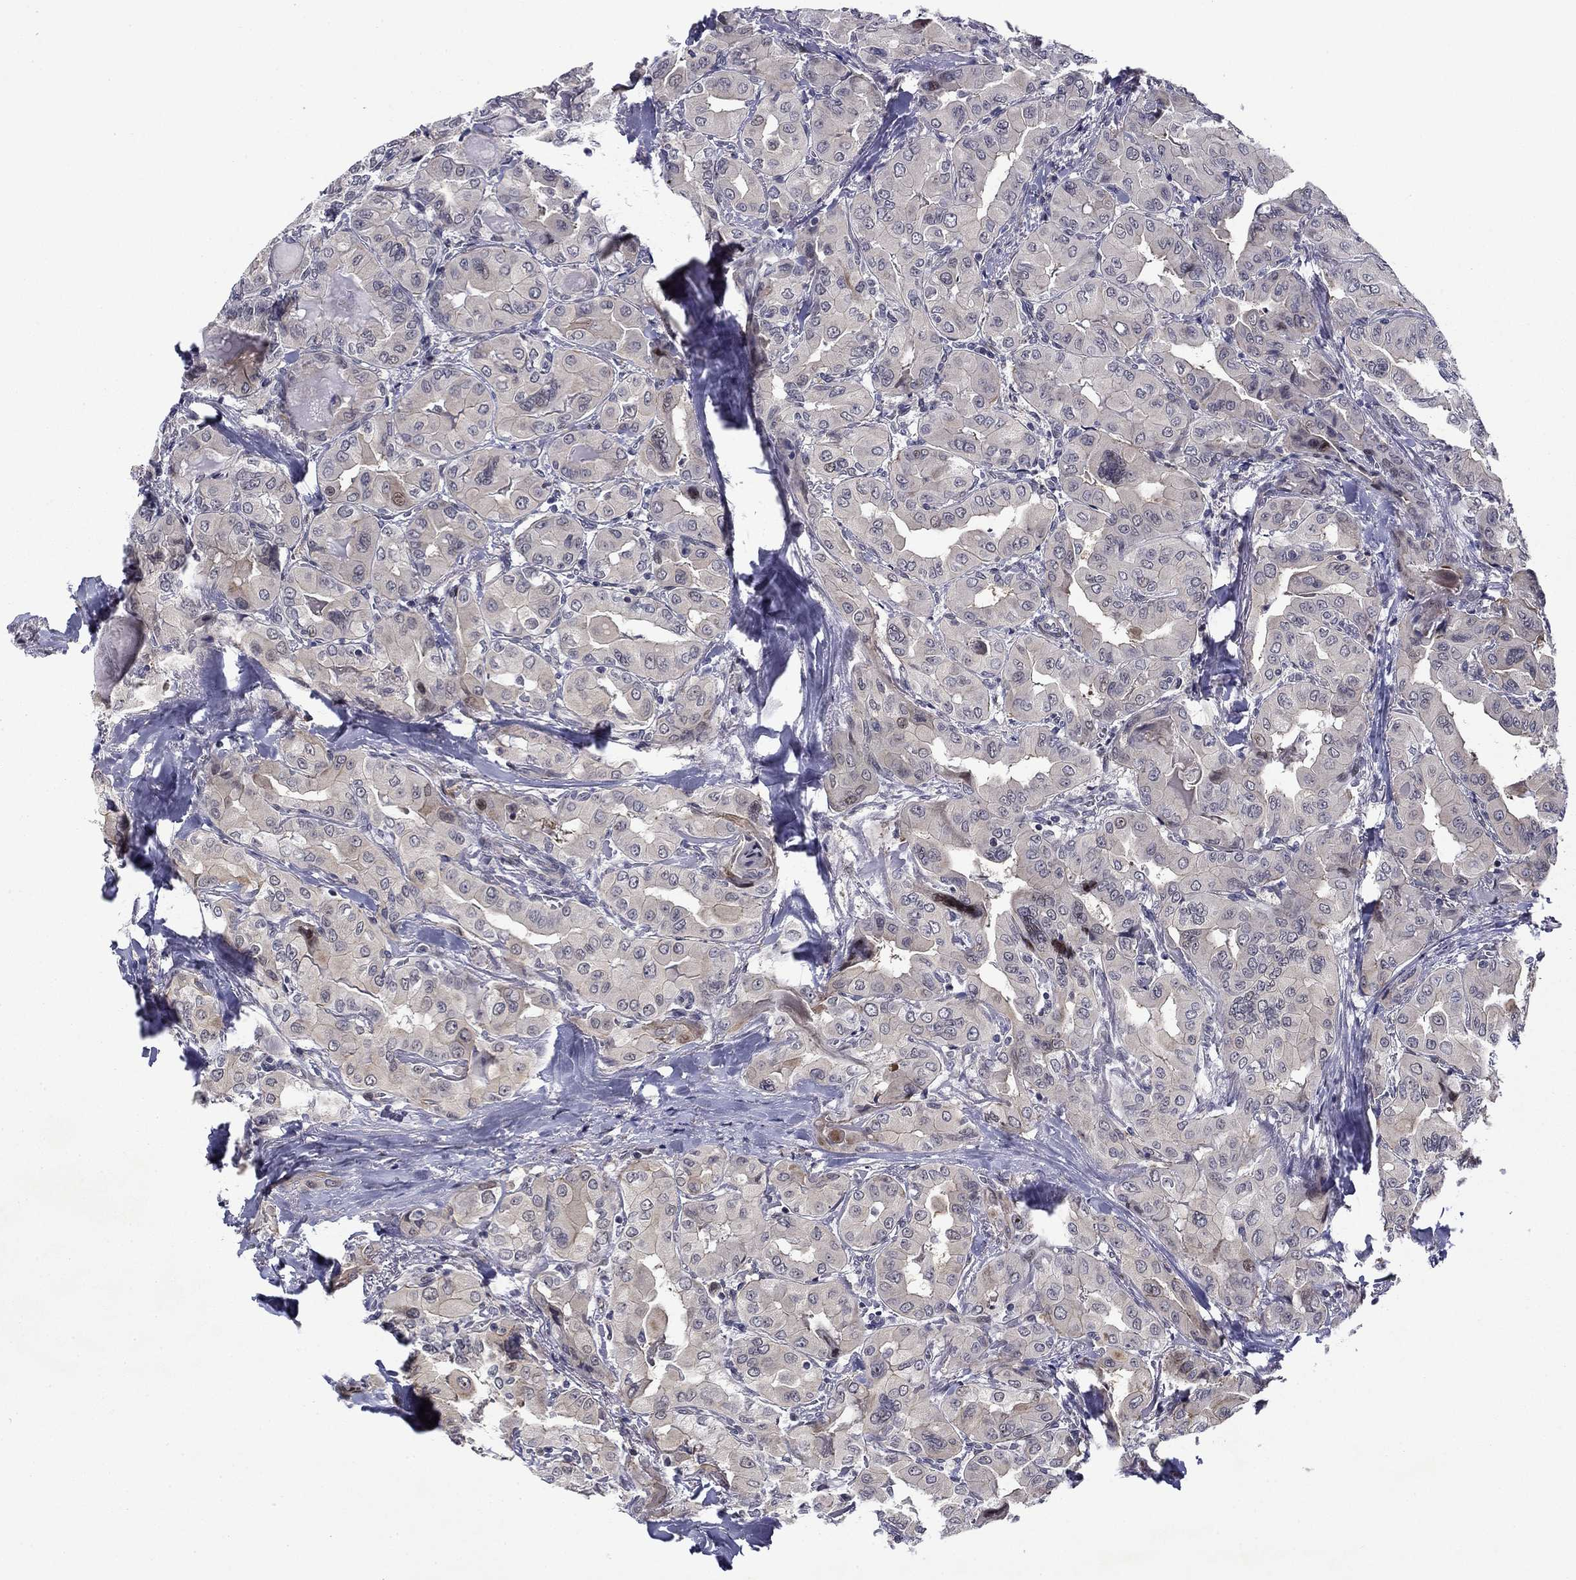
{"staining": {"intensity": "negative", "quantity": "none", "location": "none"}, "tissue": "thyroid cancer", "cell_type": "Tumor cells", "image_type": "cancer", "snomed": [{"axis": "morphology", "description": "Normal tissue, NOS"}, {"axis": "morphology", "description": "Papillary adenocarcinoma, NOS"}, {"axis": "topography", "description": "Thyroid gland"}], "caption": "A histopathology image of papillary adenocarcinoma (thyroid) stained for a protein exhibits no brown staining in tumor cells.", "gene": "B3GAT1", "patient": {"sex": "female", "age": 66}}